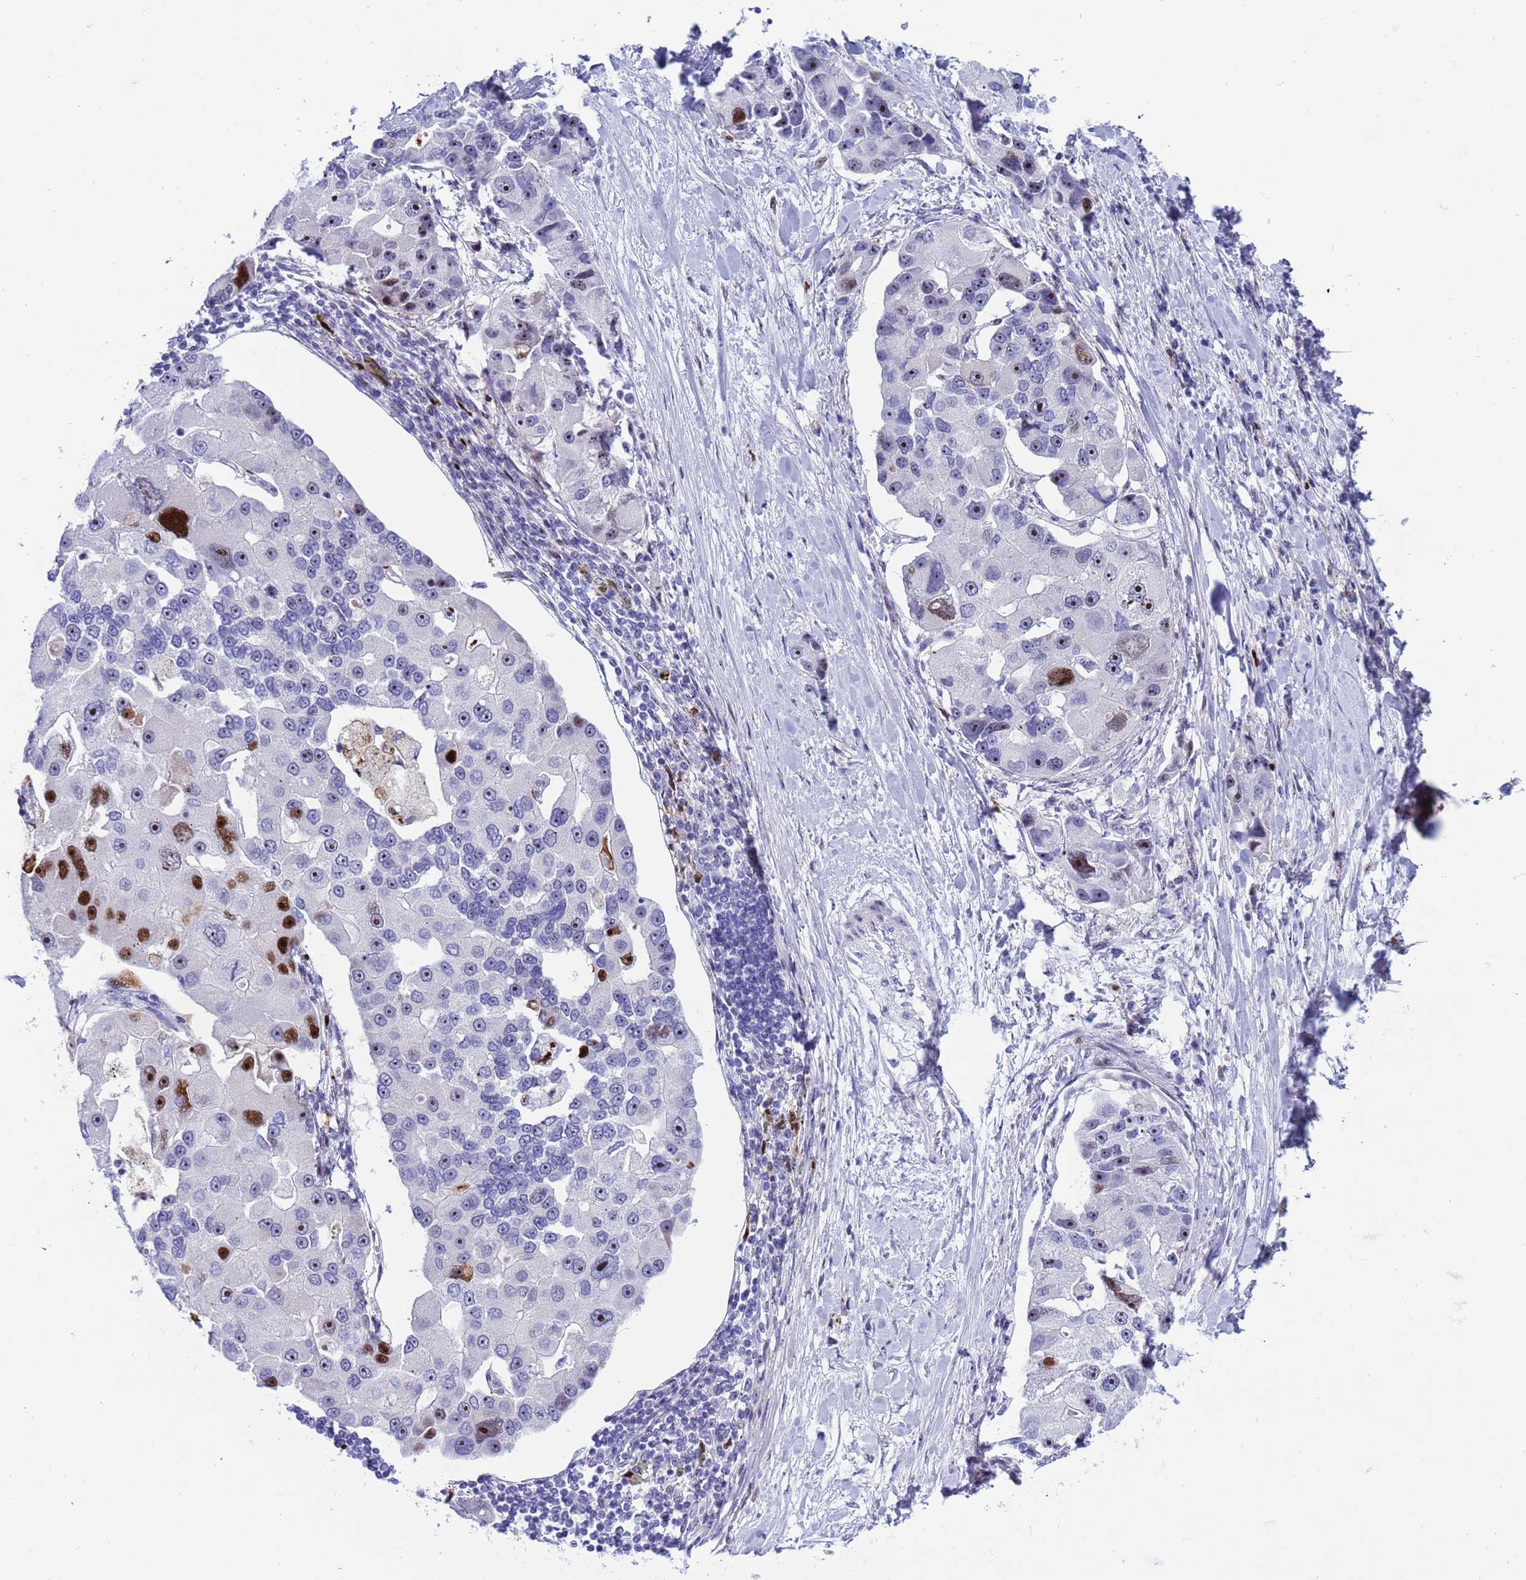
{"staining": {"intensity": "strong", "quantity": "<25%", "location": "nuclear"}, "tissue": "lung cancer", "cell_type": "Tumor cells", "image_type": "cancer", "snomed": [{"axis": "morphology", "description": "Adenocarcinoma, NOS"}, {"axis": "topography", "description": "Lung"}], "caption": "Immunohistochemistry (IHC) (DAB (3,3'-diaminobenzidine)) staining of human lung adenocarcinoma shows strong nuclear protein positivity in about <25% of tumor cells. (DAB = brown stain, brightfield microscopy at high magnification).", "gene": "POP5", "patient": {"sex": "female", "age": 54}}